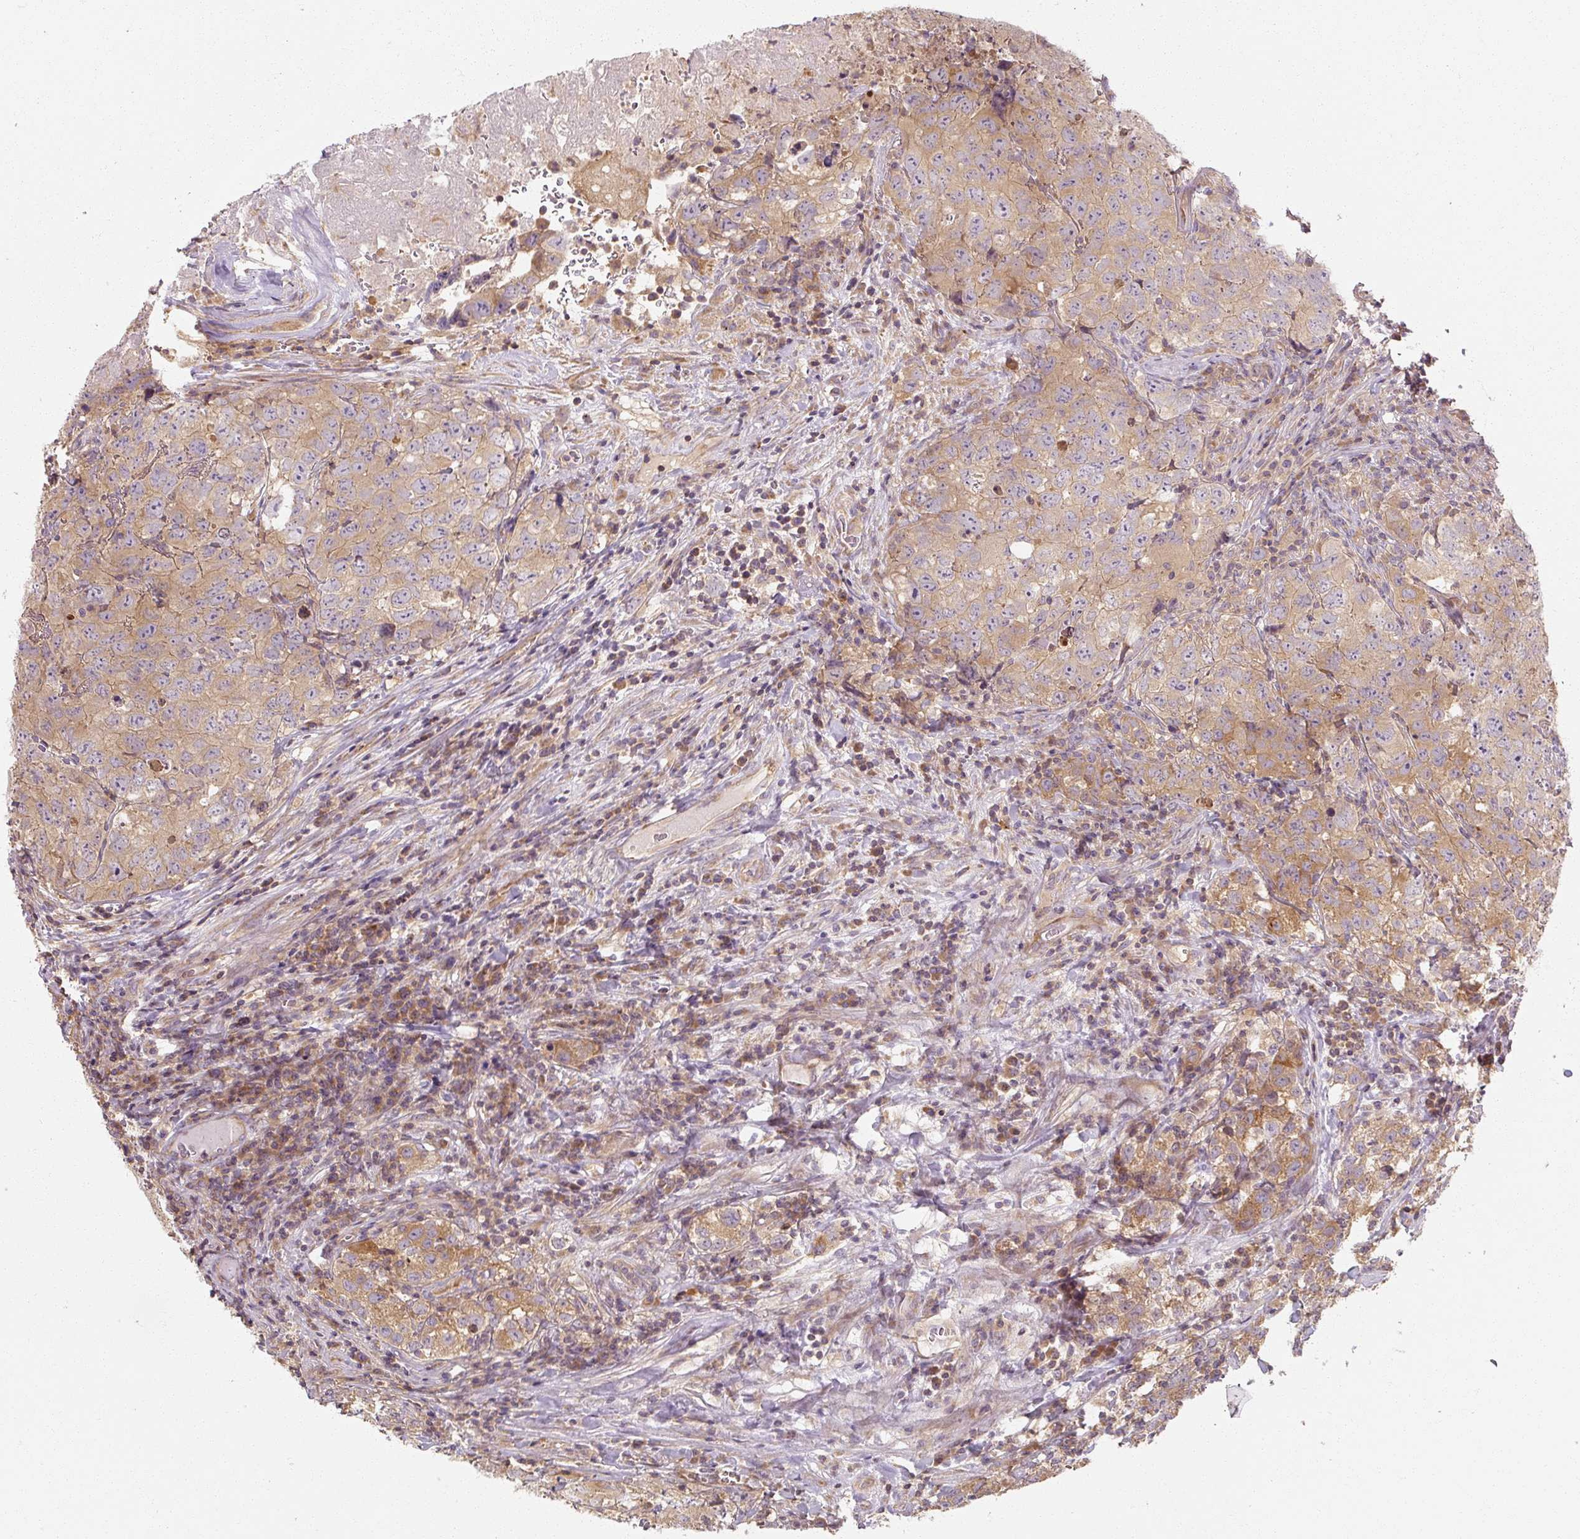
{"staining": {"intensity": "moderate", "quantity": "25%-75%", "location": "cytoplasmic/membranous"}, "tissue": "testis cancer", "cell_type": "Tumor cells", "image_type": "cancer", "snomed": [{"axis": "morphology", "description": "Seminoma, NOS"}, {"axis": "morphology", "description": "Carcinoma, Embryonal, NOS"}, {"axis": "topography", "description": "Testis"}], "caption": "Tumor cells display moderate cytoplasmic/membranous expression in about 25%-75% of cells in seminoma (testis). (Brightfield microscopy of DAB IHC at high magnification).", "gene": "RB1CC1", "patient": {"sex": "male", "age": 43}}